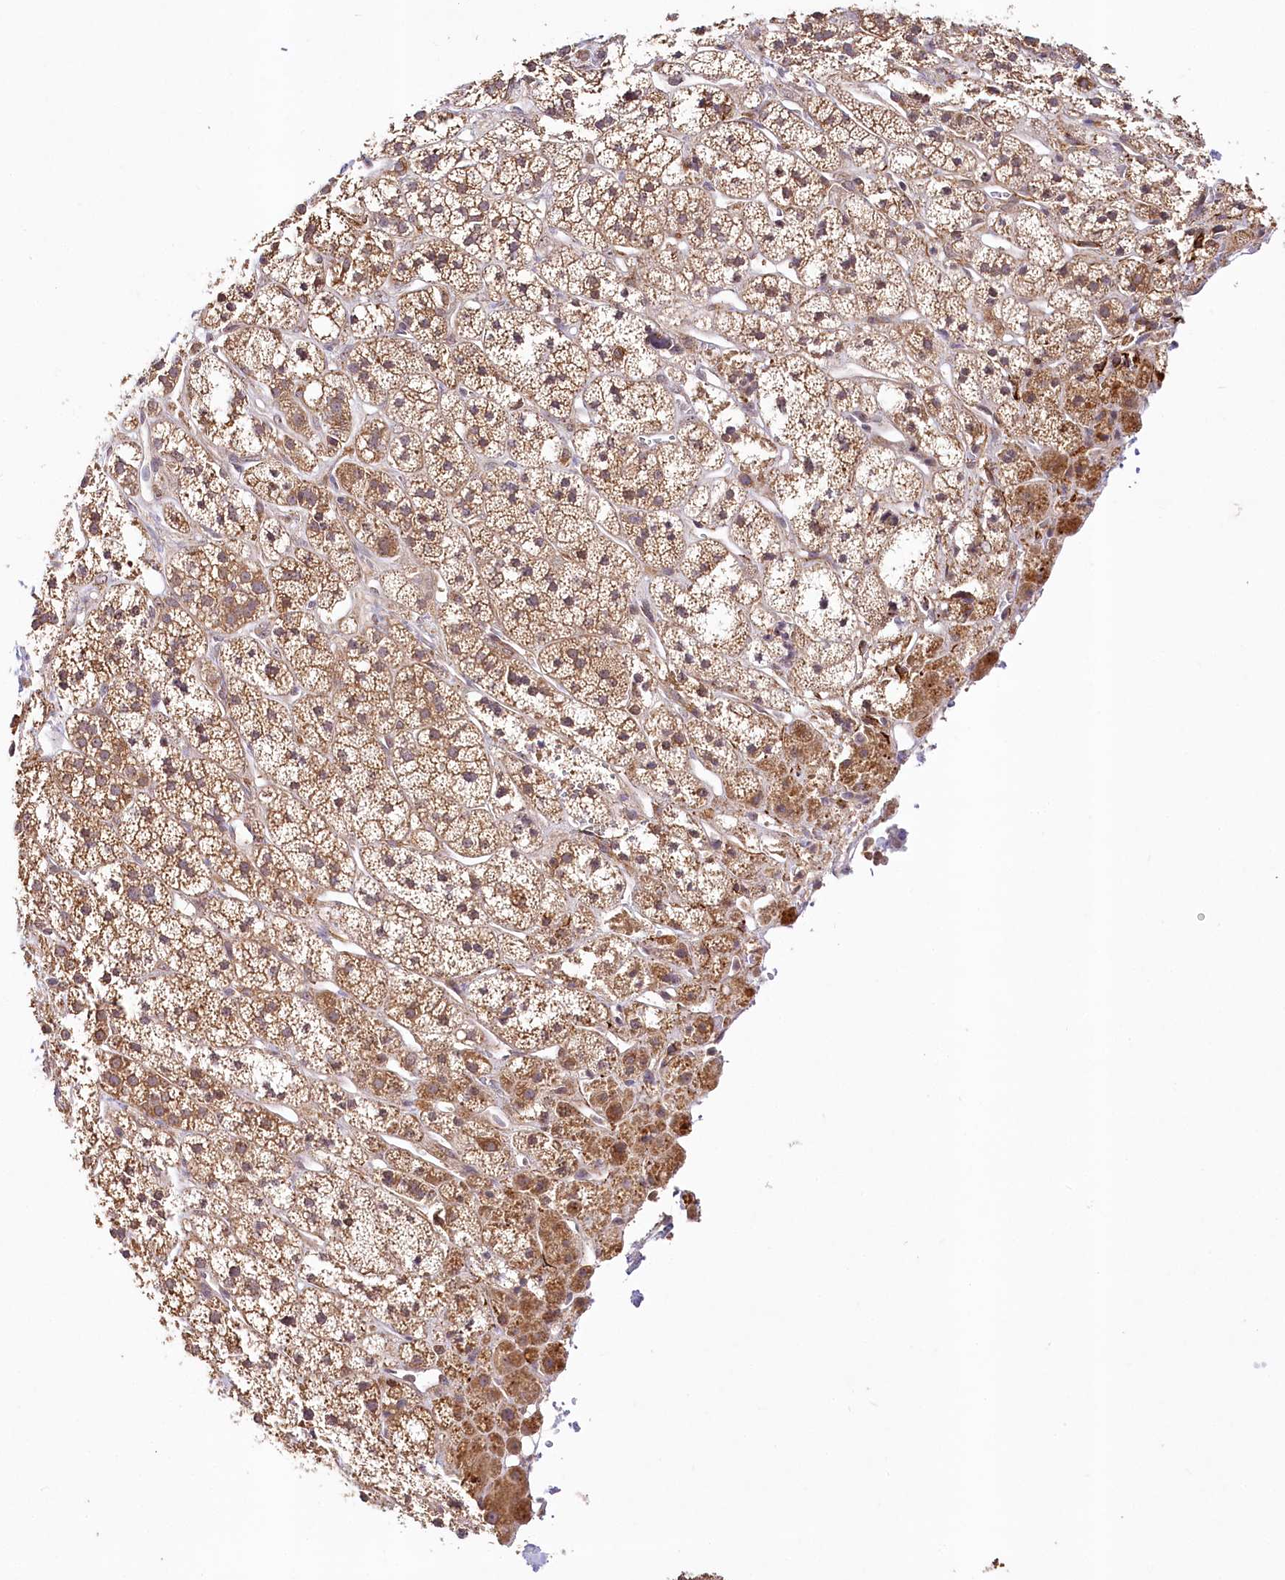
{"staining": {"intensity": "strong", "quantity": ">75%", "location": "cytoplasmic/membranous"}, "tissue": "adrenal gland", "cell_type": "Glandular cells", "image_type": "normal", "snomed": [{"axis": "morphology", "description": "Normal tissue, NOS"}, {"axis": "topography", "description": "Adrenal gland"}], "caption": "Strong cytoplasmic/membranous staining for a protein is seen in about >75% of glandular cells of unremarkable adrenal gland using immunohistochemistry.", "gene": "DMXL1", "patient": {"sex": "male", "age": 56}}